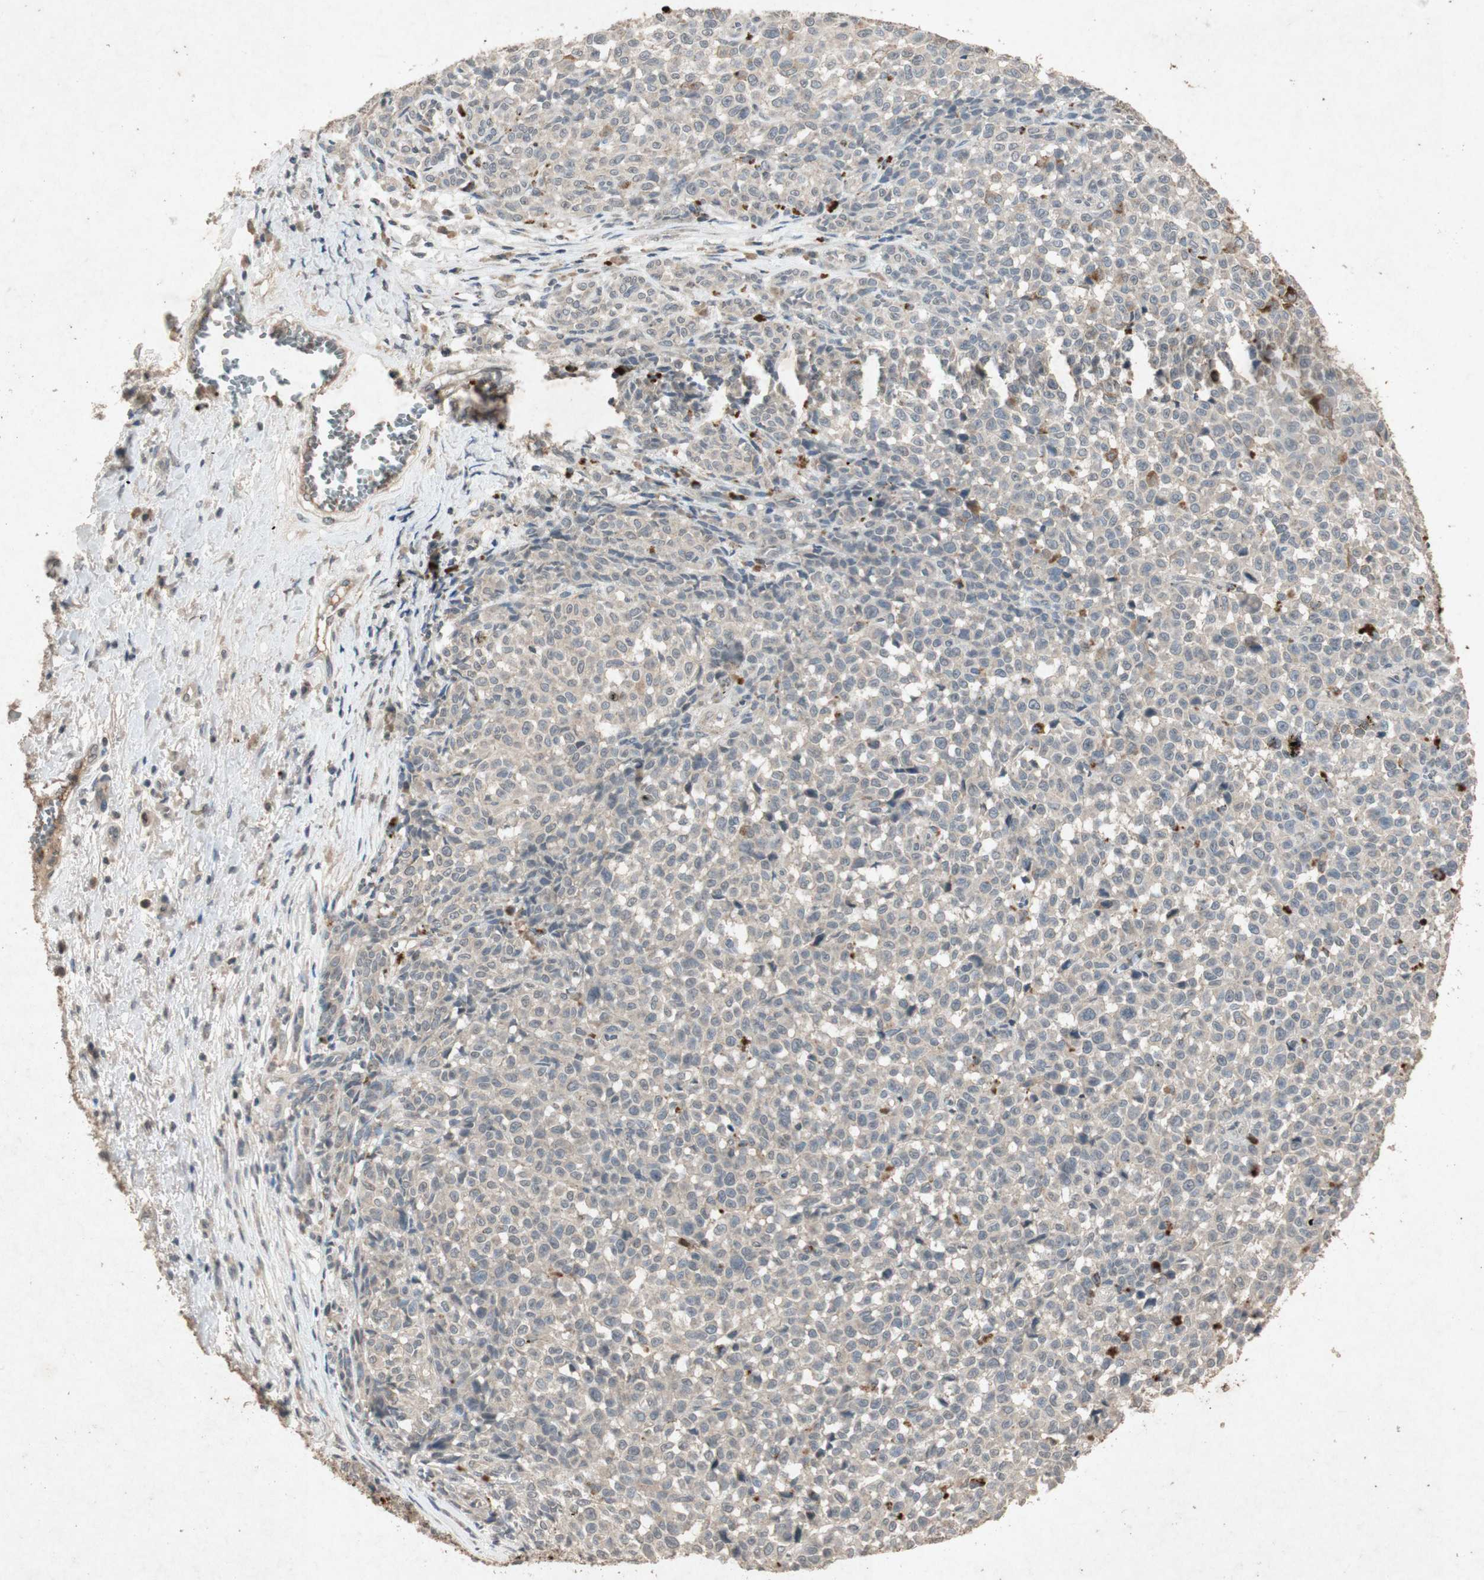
{"staining": {"intensity": "weak", "quantity": ">75%", "location": "cytoplasmic/membranous"}, "tissue": "melanoma", "cell_type": "Tumor cells", "image_type": "cancer", "snomed": [{"axis": "morphology", "description": "Malignant melanoma, NOS"}, {"axis": "topography", "description": "Skin"}], "caption": "This is a histology image of immunohistochemistry staining of malignant melanoma, which shows weak positivity in the cytoplasmic/membranous of tumor cells.", "gene": "MSRB1", "patient": {"sex": "female", "age": 82}}